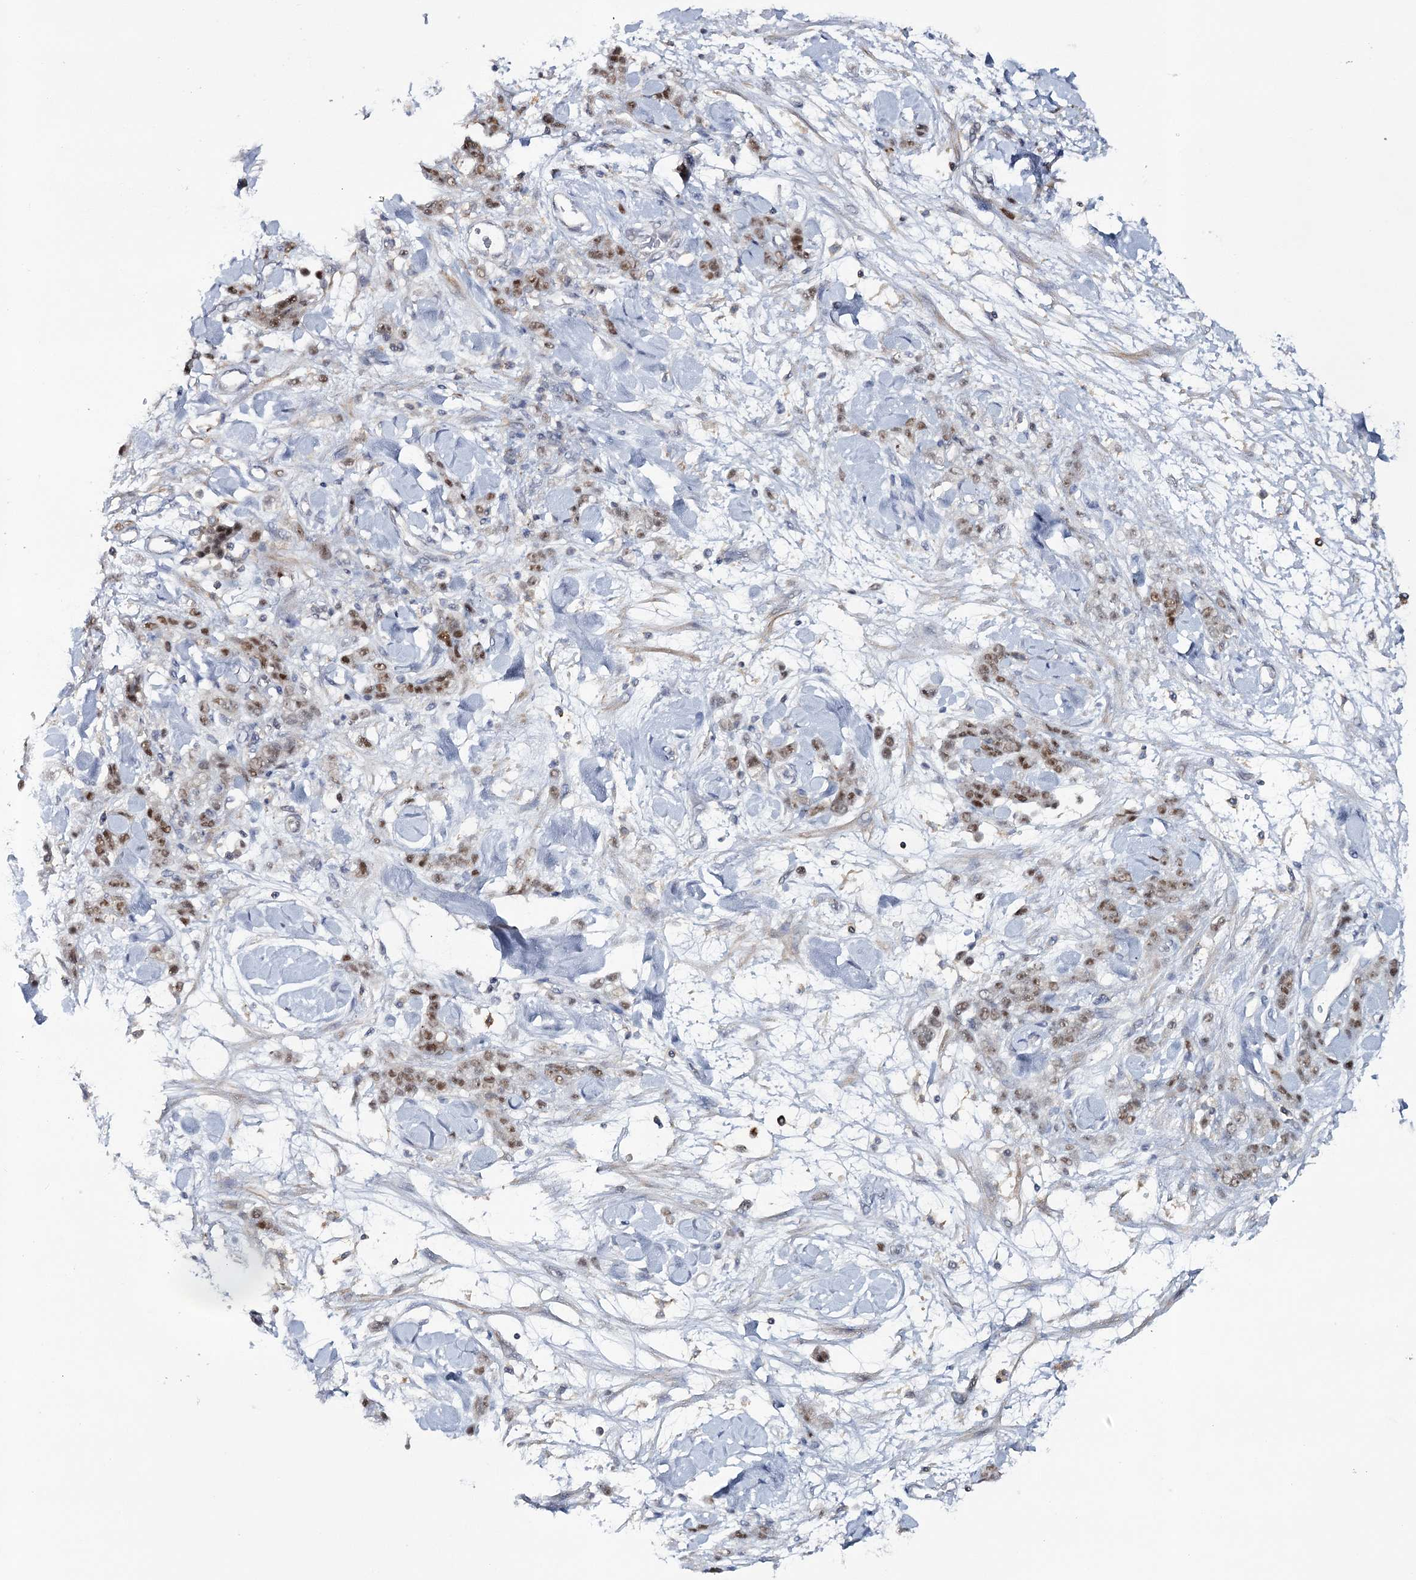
{"staining": {"intensity": "moderate", "quantity": ">75%", "location": "nuclear"}, "tissue": "stomach cancer", "cell_type": "Tumor cells", "image_type": "cancer", "snomed": [{"axis": "morphology", "description": "Normal tissue, NOS"}, {"axis": "morphology", "description": "Adenocarcinoma, NOS"}, {"axis": "topography", "description": "Stomach"}], "caption": "Tumor cells reveal moderate nuclear positivity in about >75% of cells in stomach cancer (adenocarcinoma).", "gene": "ZC3H8", "patient": {"sex": "male", "age": 82}}